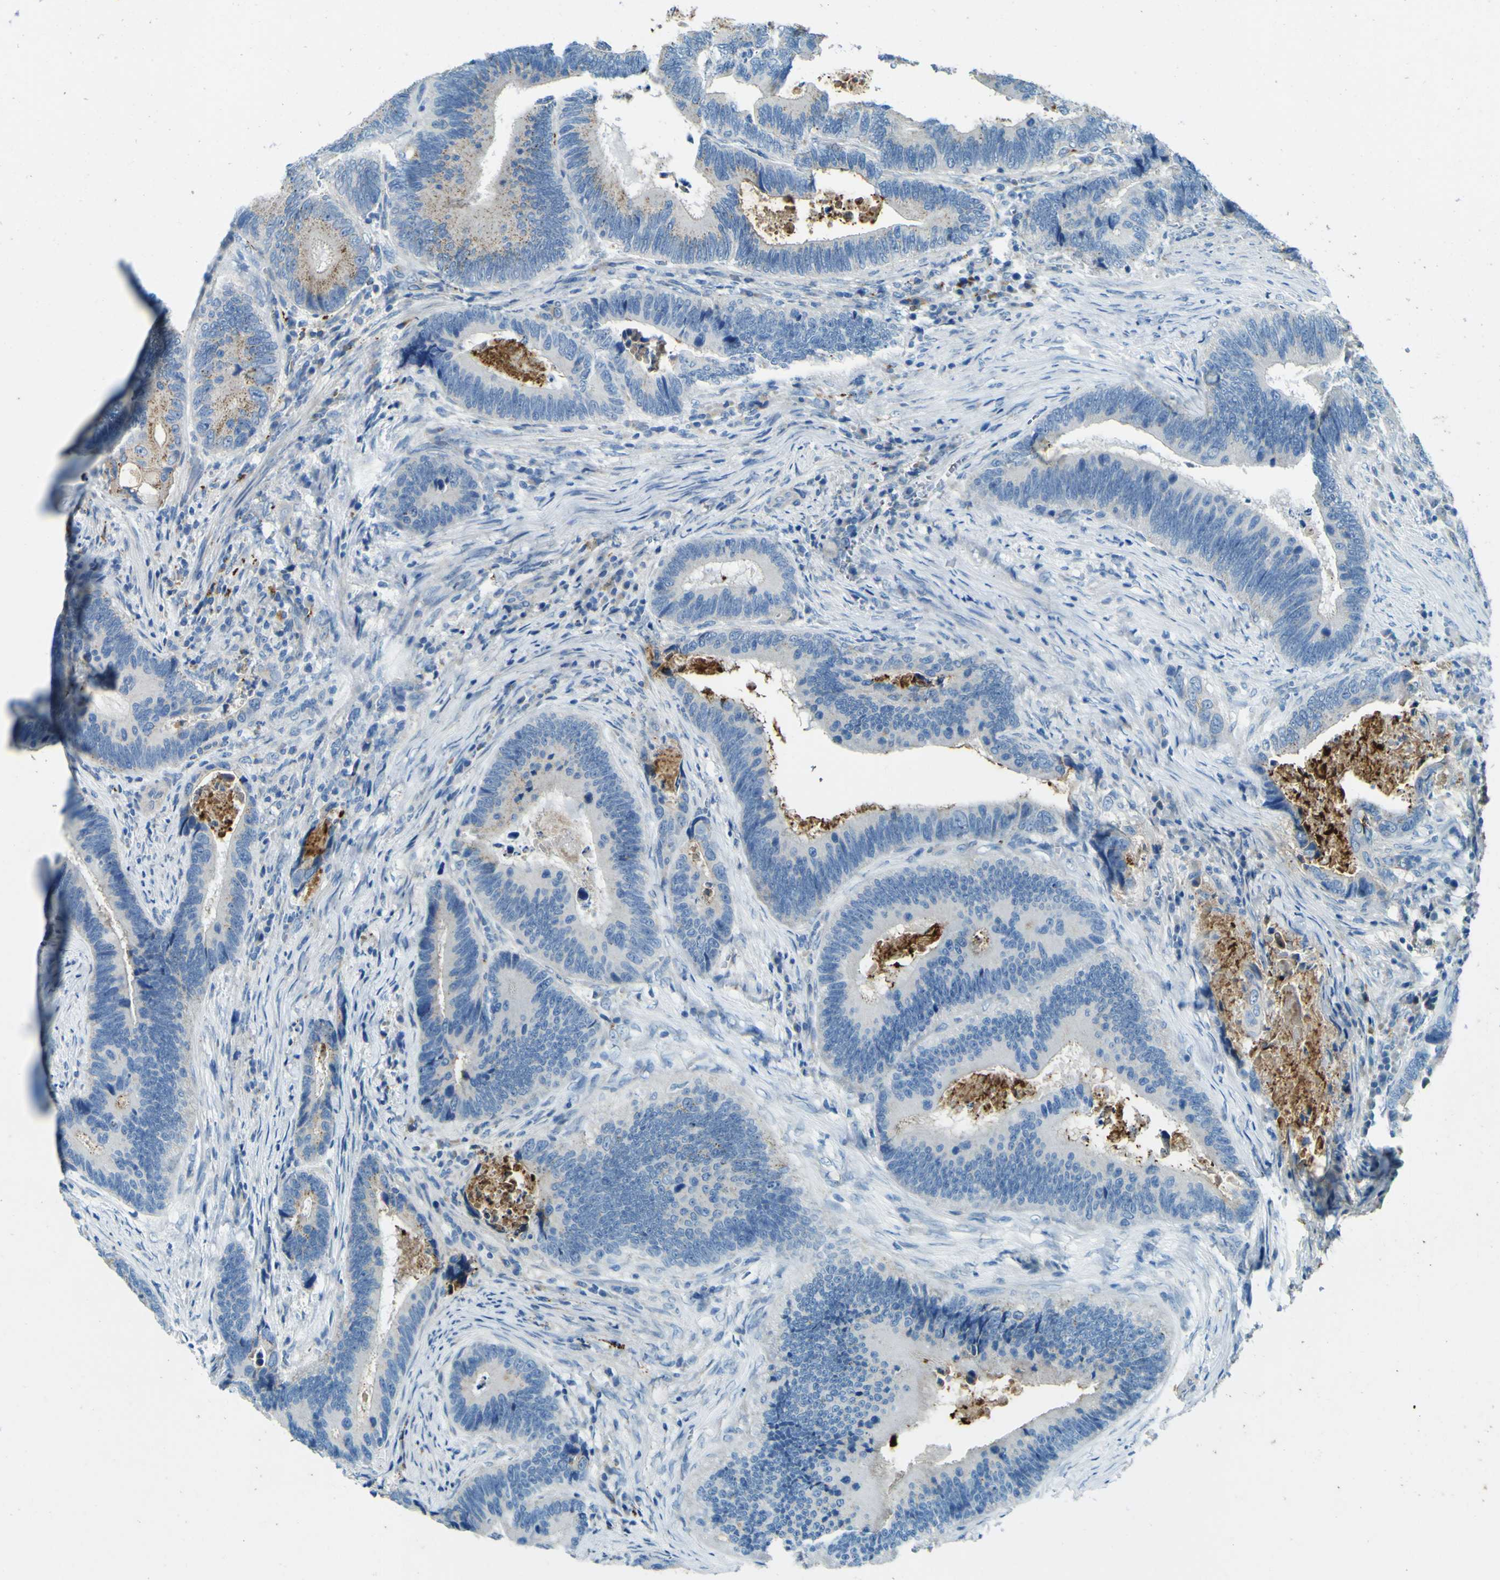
{"staining": {"intensity": "weak", "quantity": "<25%", "location": "cytoplasmic/membranous"}, "tissue": "colorectal cancer", "cell_type": "Tumor cells", "image_type": "cancer", "snomed": [{"axis": "morphology", "description": "Inflammation, NOS"}, {"axis": "morphology", "description": "Adenocarcinoma, NOS"}, {"axis": "topography", "description": "Colon"}], "caption": "DAB immunohistochemical staining of human colorectal cancer shows no significant expression in tumor cells. Brightfield microscopy of immunohistochemistry (IHC) stained with DAB (brown) and hematoxylin (blue), captured at high magnification.", "gene": "PDE9A", "patient": {"sex": "male", "age": 72}}